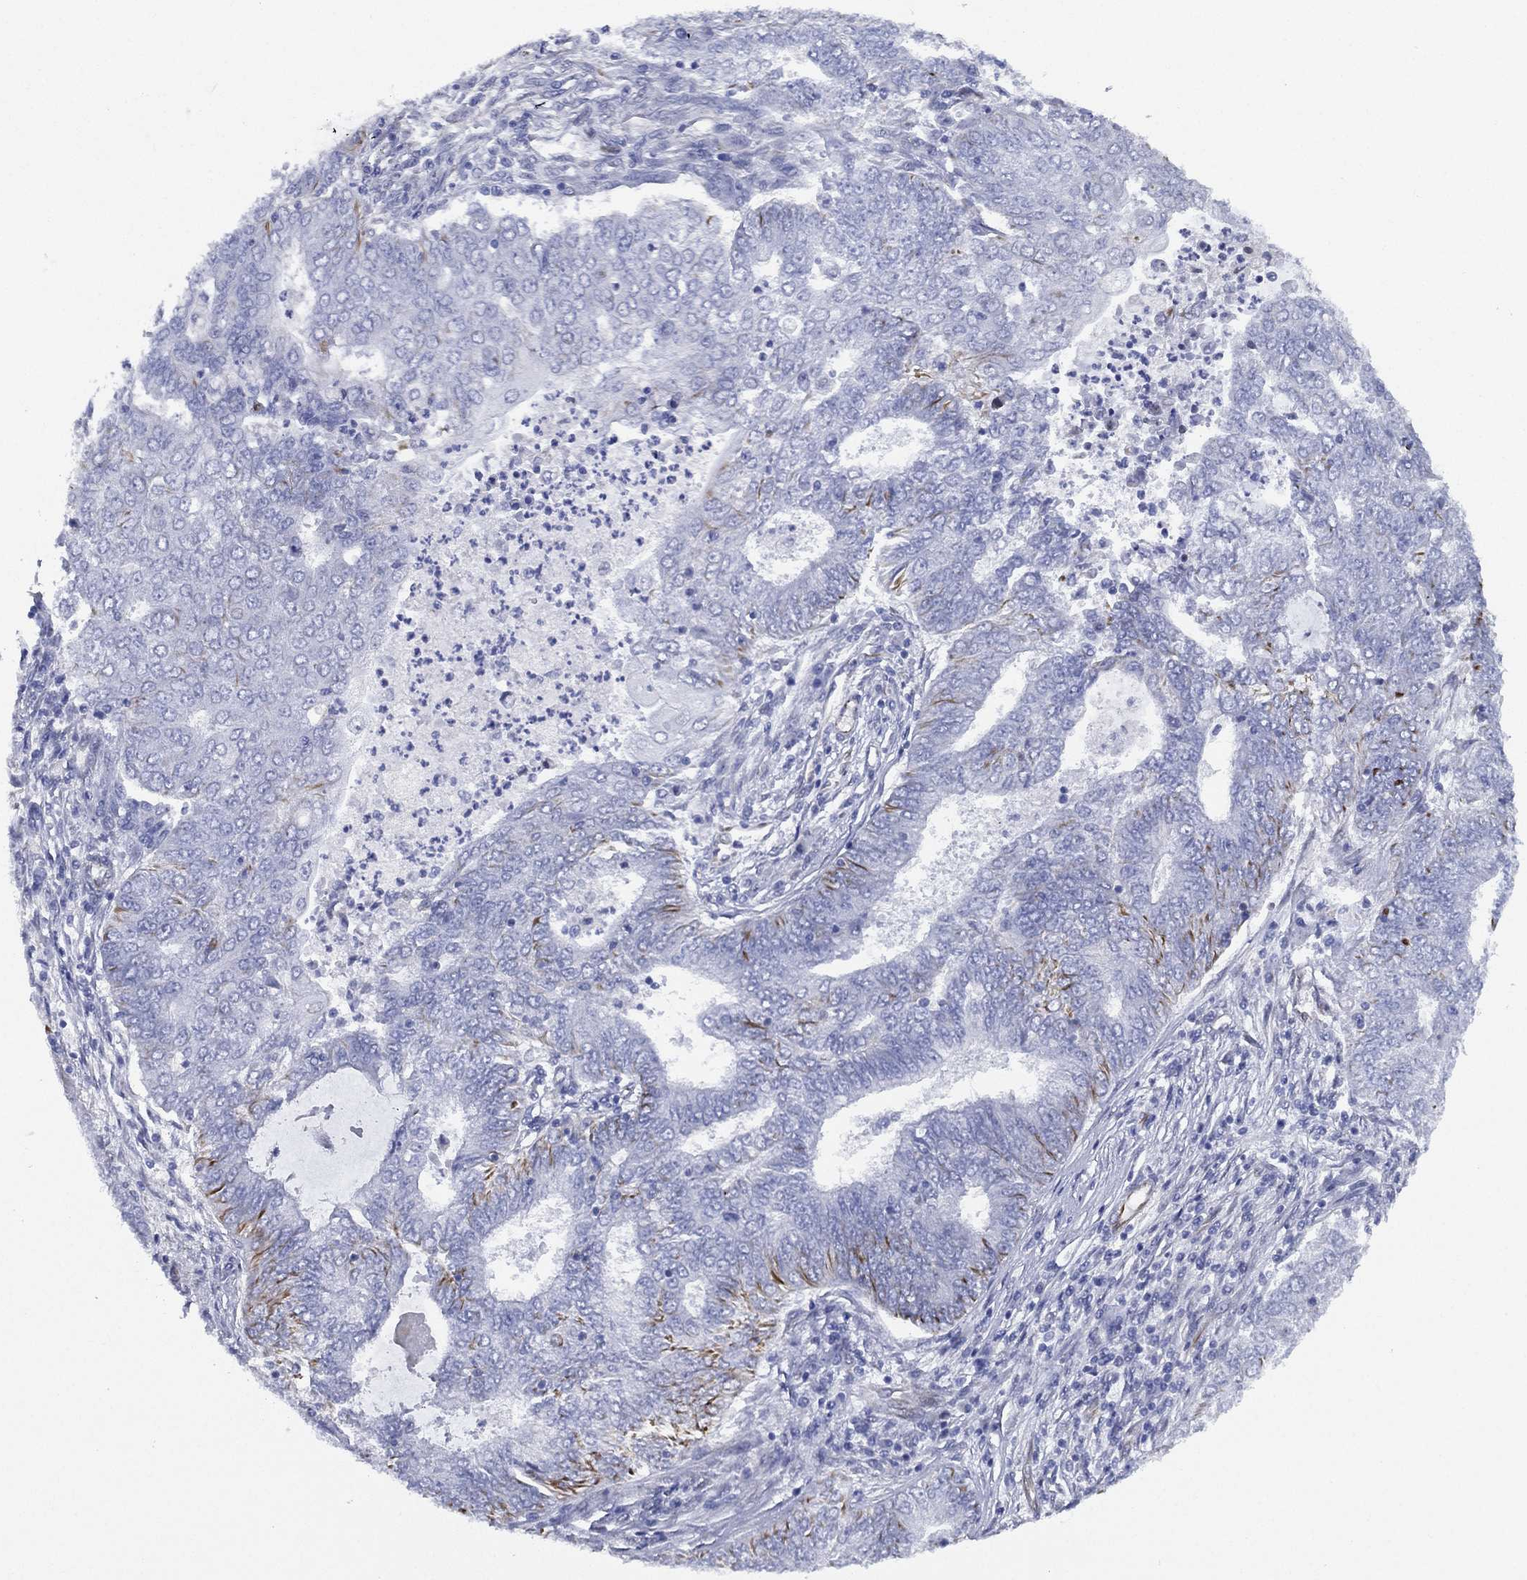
{"staining": {"intensity": "moderate", "quantity": "<25%", "location": "cytoplasmic/membranous"}, "tissue": "endometrial cancer", "cell_type": "Tumor cells", "image_type": "cancer", "snomed": [{"axis": "morphology", "description": "Adenocarcinoma, NOS"}, {"axis": "topography", "description": "Endometrium"}], "caption": "Tumor cells show low levels of moderate cytoplasmic/membranous positivity in approximately <25% of cells in endometrial cancer.", "gene": "MAS1", "patient": {"sex": "female", "age": 62}}